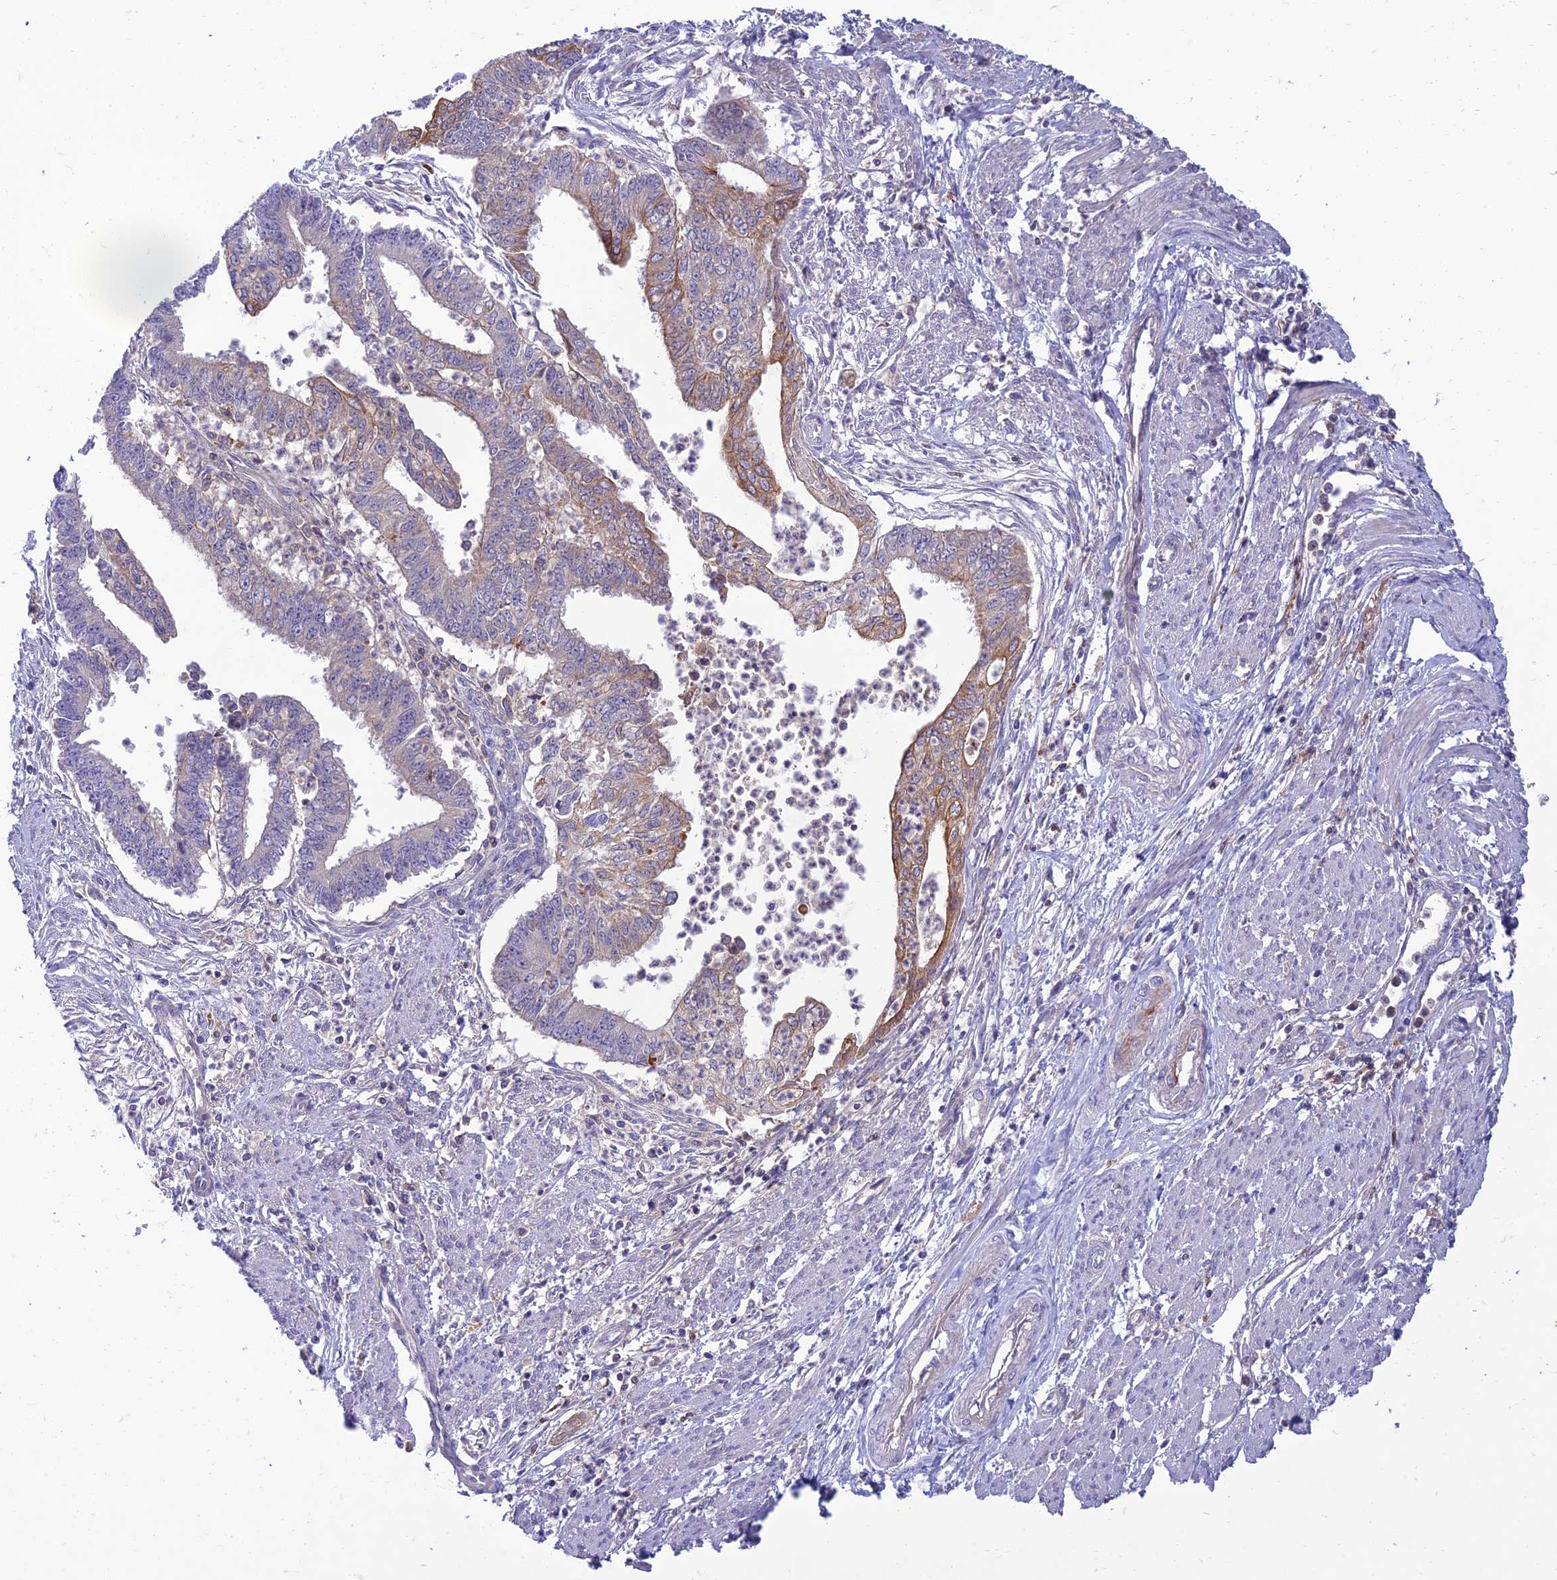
{"staining": {"intensity": "moderate", "quantity": "<25%", "location": "cytoplasmic/membranous"}, "tissue": "endometrial cancer", "cell_type": "Tumor cells", "image_type": "cancer", "snomed": [{"axis": "morphology", "description": "Adenocarcinoma, NOS"}, {"axis": "topography", "description": "Endometrium"}], "caption": "High-magnification brightfield microscopy of endometrial cancer stained with DAB (brown) and counterstained with hematoxylin (blue). tumor cells exhibit moderate cytoplasmic/membranous positivity is identified in approximately<25% of cells.", "gene": "IRAK3", "patient": {"sex": "female", "age": 73}}